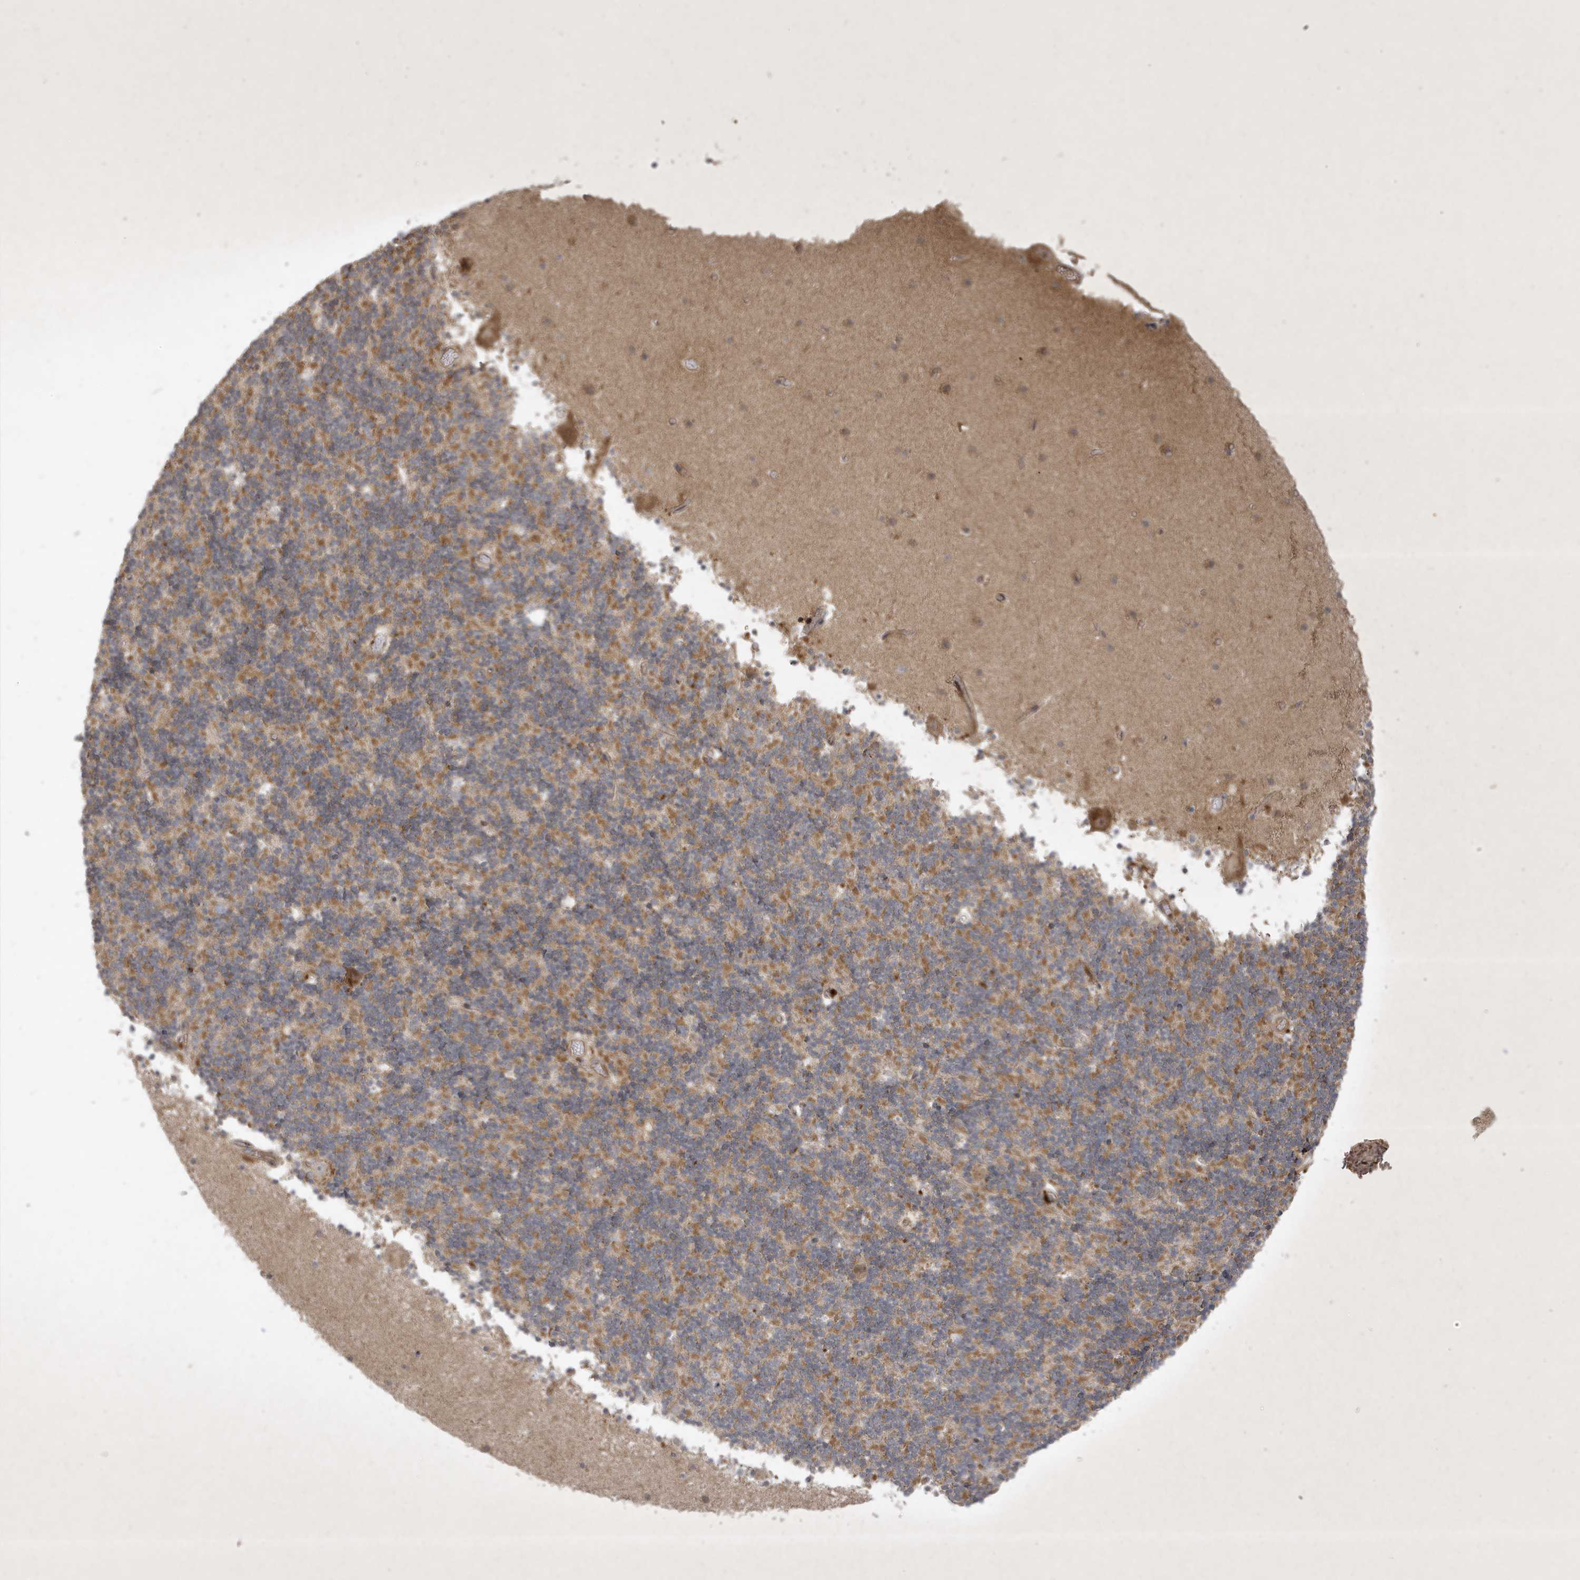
{"staining": {"intensity": "moderate", "quantity": ">75%", "location": "cytoplasmic/membranous"}, "tissue": "cerebellum", "cell_type": "Cells in granular layer", "image_type": "normal", "snomed": [{"axis": "morphology", "description": "Normal tissue, NOS"}, {"axis": "topography", "description": "Cerebellum"}], "caption": "A brown stain shows moderate cytoplasmic/membranous expression of a protein in cells in granular layer of normal human cerebellum.", "gene": "FAM83C", "patient": {"sex": "male", "age": 57}}